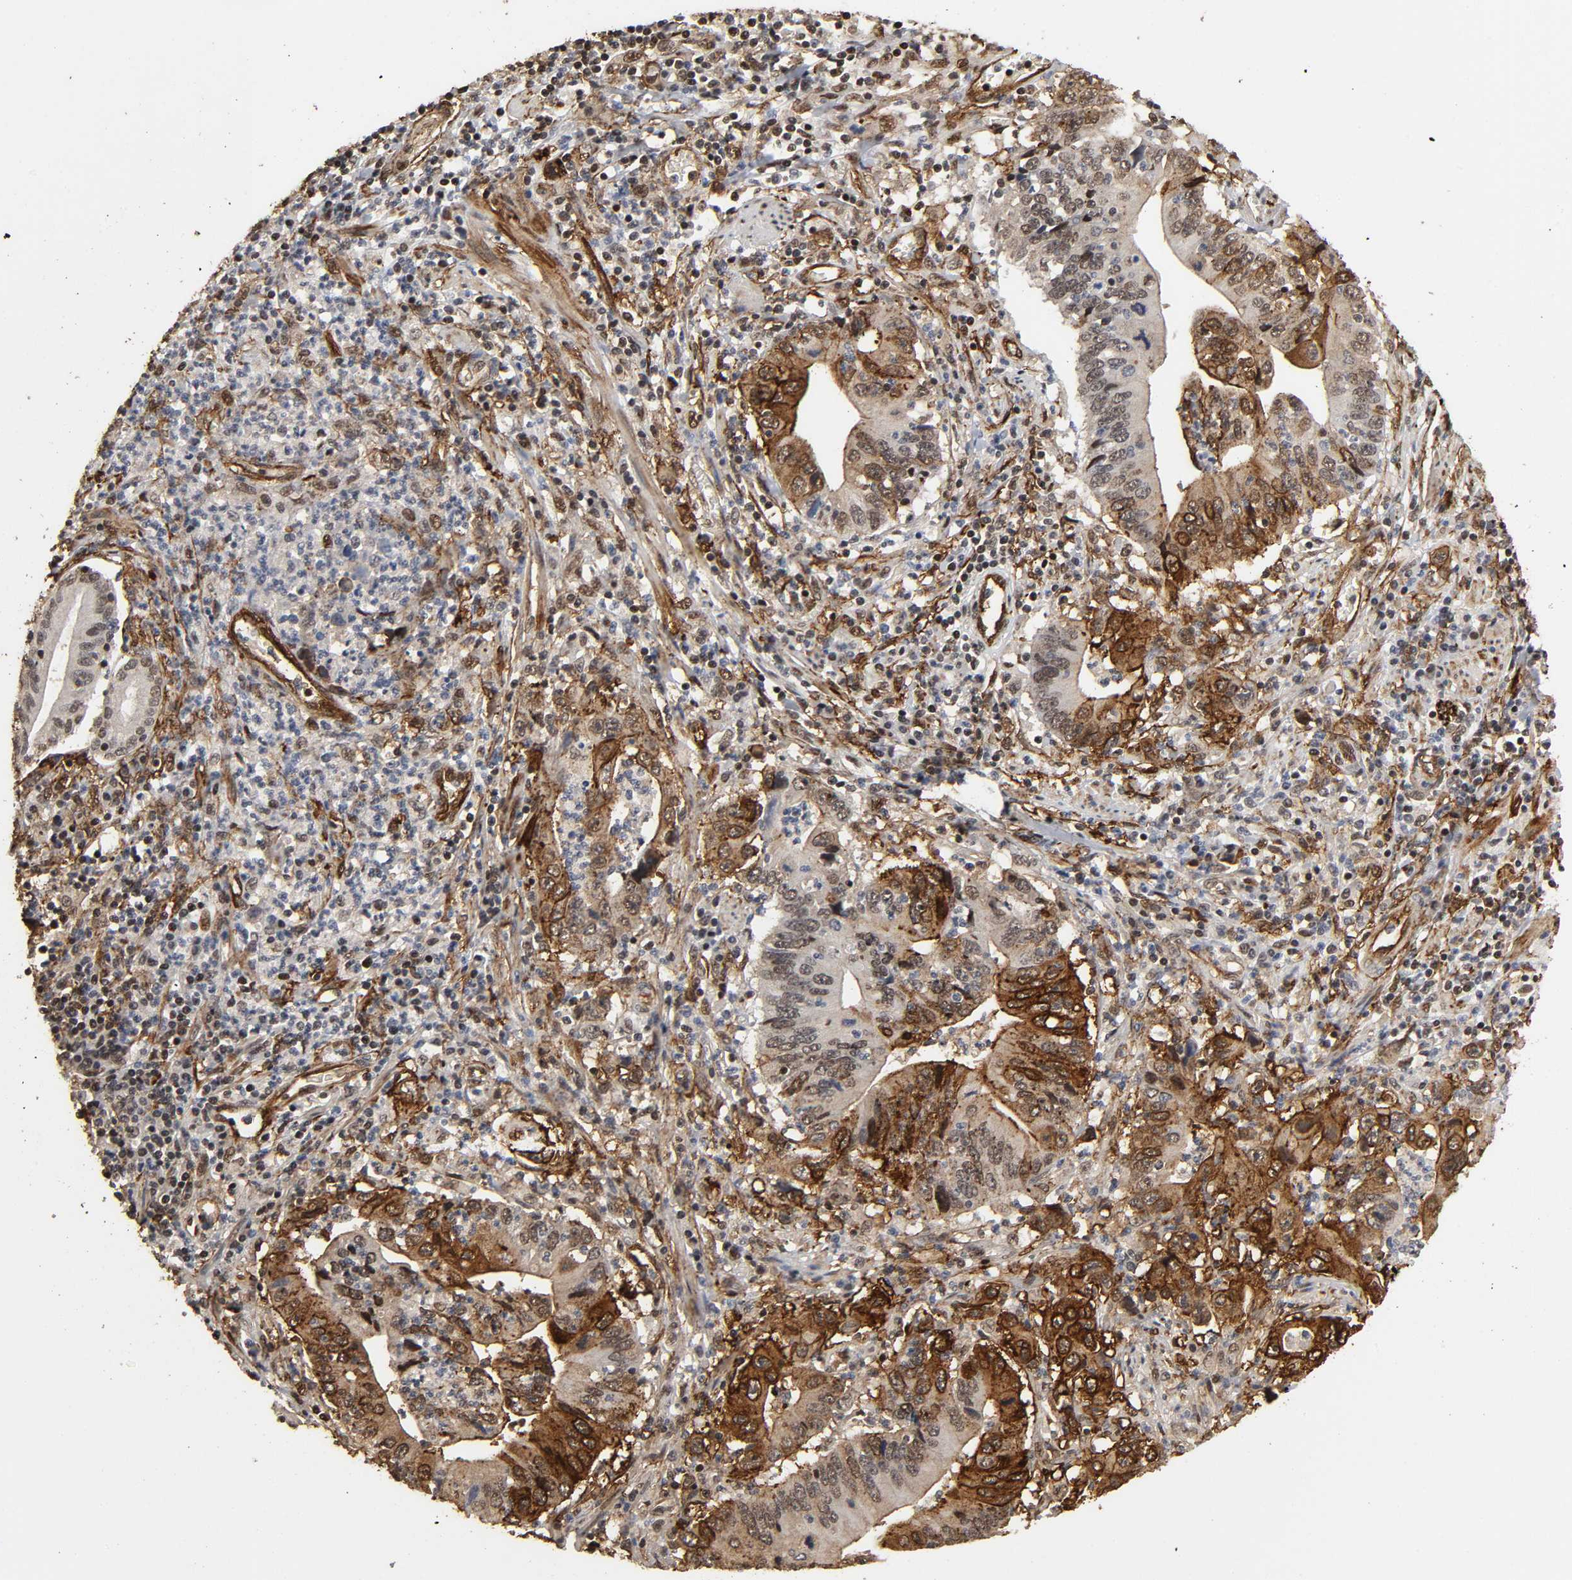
{"staining": {"intensity": "moderate", "quantity": "25%-75%", "location": "cytoplasmic/membranous,nuclear"}, "tissue": "pancreatic cancer", "cell_type": "Tumor cells", "image_type": "cancer", "snomed": [{"axis": "morphology", "description": "Adenocarcinoma, NOS"}, {"axis": "topography", "description": "Pancreas"}], "caption": "This is an image of immunohistochemistry staining of adenocarcinoma (pancreatic), which shows moderate positivity in the cytoplasmic/membranous and nuclear of tumor cells.", "gene": "AHNAK2", "patient": {"sex": "female", "age": 48}}